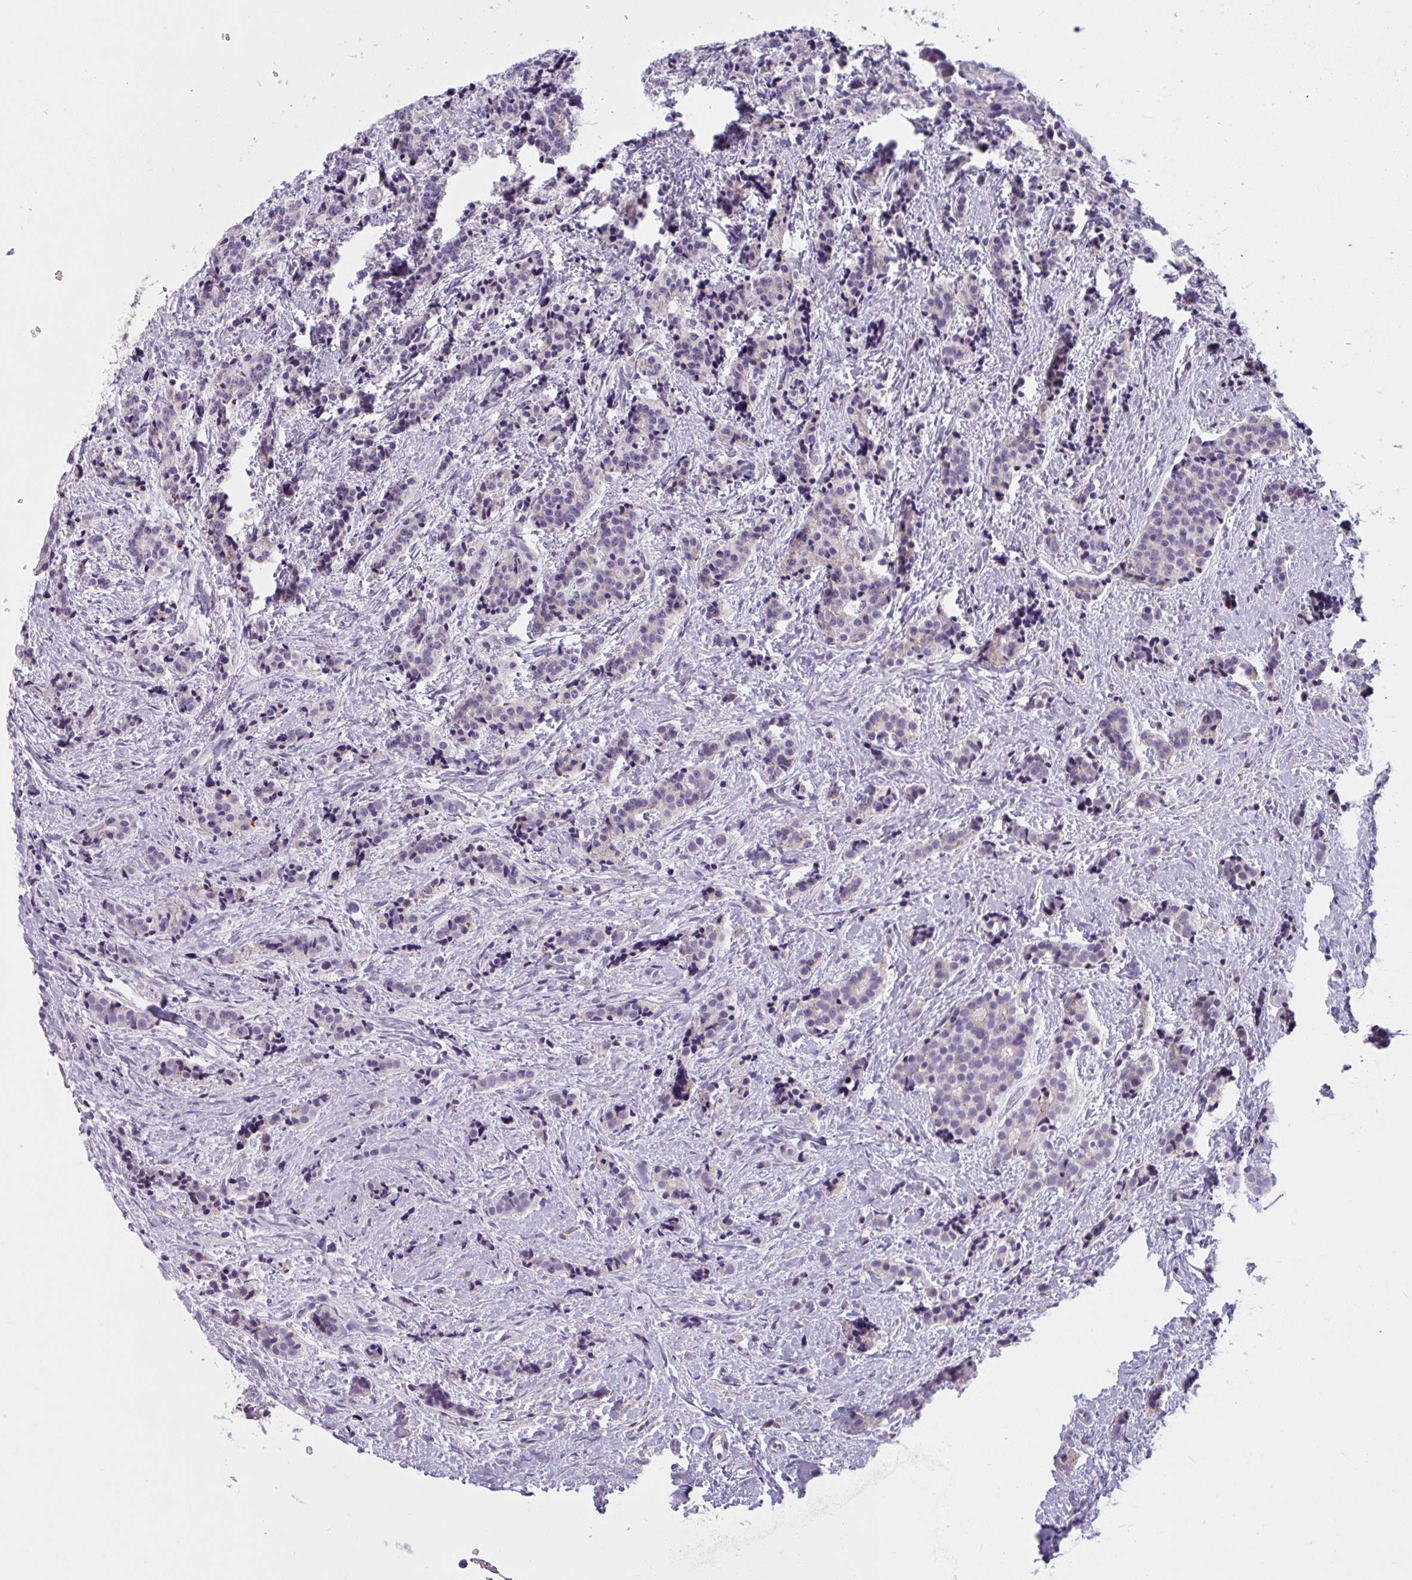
{"staining": {"intensity": "negative", "quantity": "none", "location": "none"}, "tissue": "carcinoid", "cell_type": "Tumor cells", "image_type": "cancer", "snomed": [{"axis": "morphology", "description": "Carcinoid, malignant, NOS"}, {"axis": "topography", "description": "Small intestine"}], "caption": "This is a image of immunohistochemistry staining of carcinoid (malignant), which shows no positivity in tumor cells. (DAB IHC, high magnification).", "gene": "WNT9B", "patient": {"sex": "female", "age": 73}}